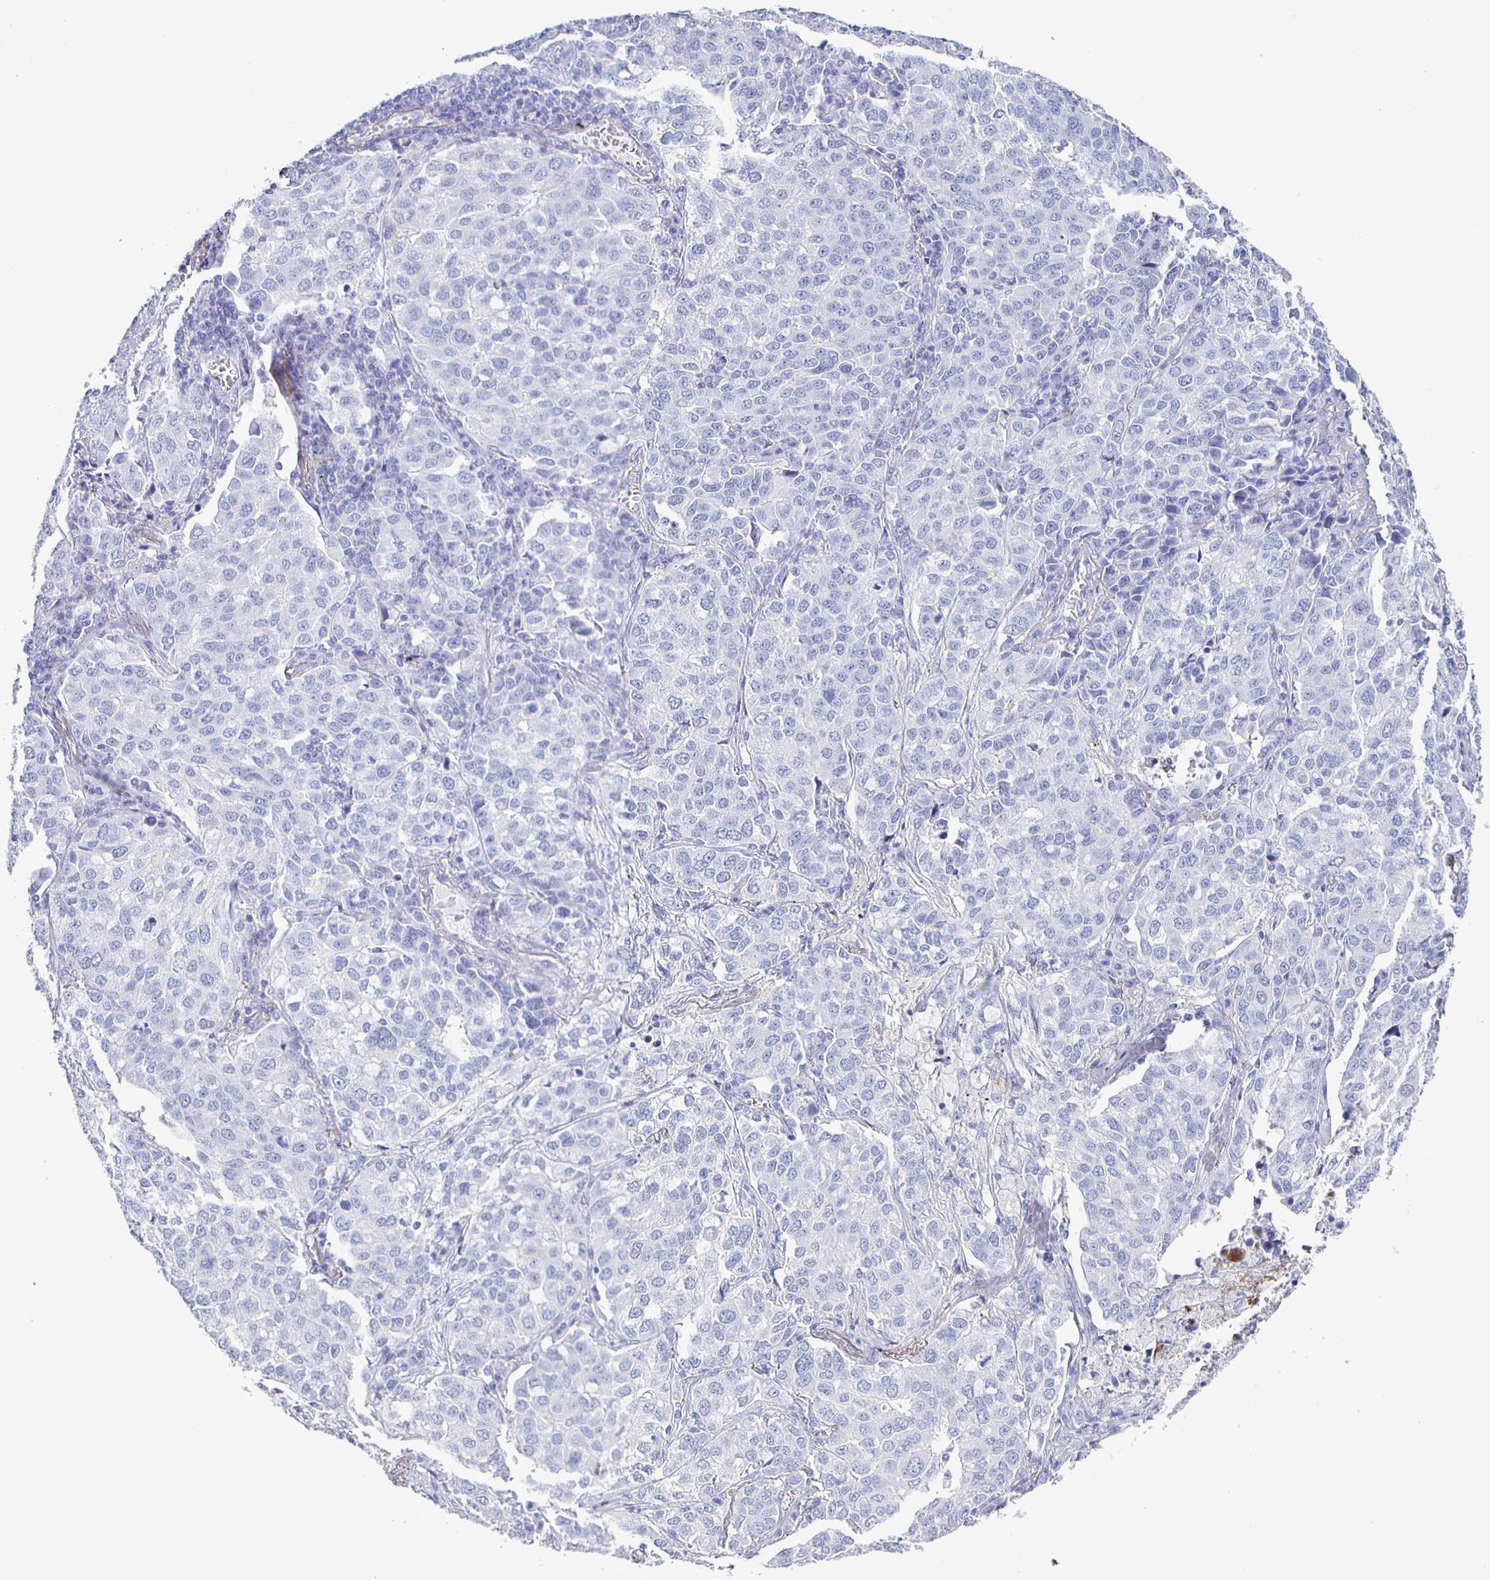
{"staining": {"intensity": "negative", "quantity": "none", "location": "none"}, "tissue": "lung cancer", "cell_type": "Tumor cells", "image_type": "cancer", "snomed": [{"axis": "morphology", "description": "Adenocarcinoma, NOS"}, {"axis": "morphology", "description": "Adenocarcinoma, metastatic, NOS"}, {"axis": "topography", "description": "Lymph node"}, {"axis": "topography", "description": "Lung"}], "caption": "Immunohistochemistry of human lung metastatic adenocarcinoma exhibits no positivity in tumor cells.", "gene": "FGA", "patient": {"sex": "female", "age": 65}}